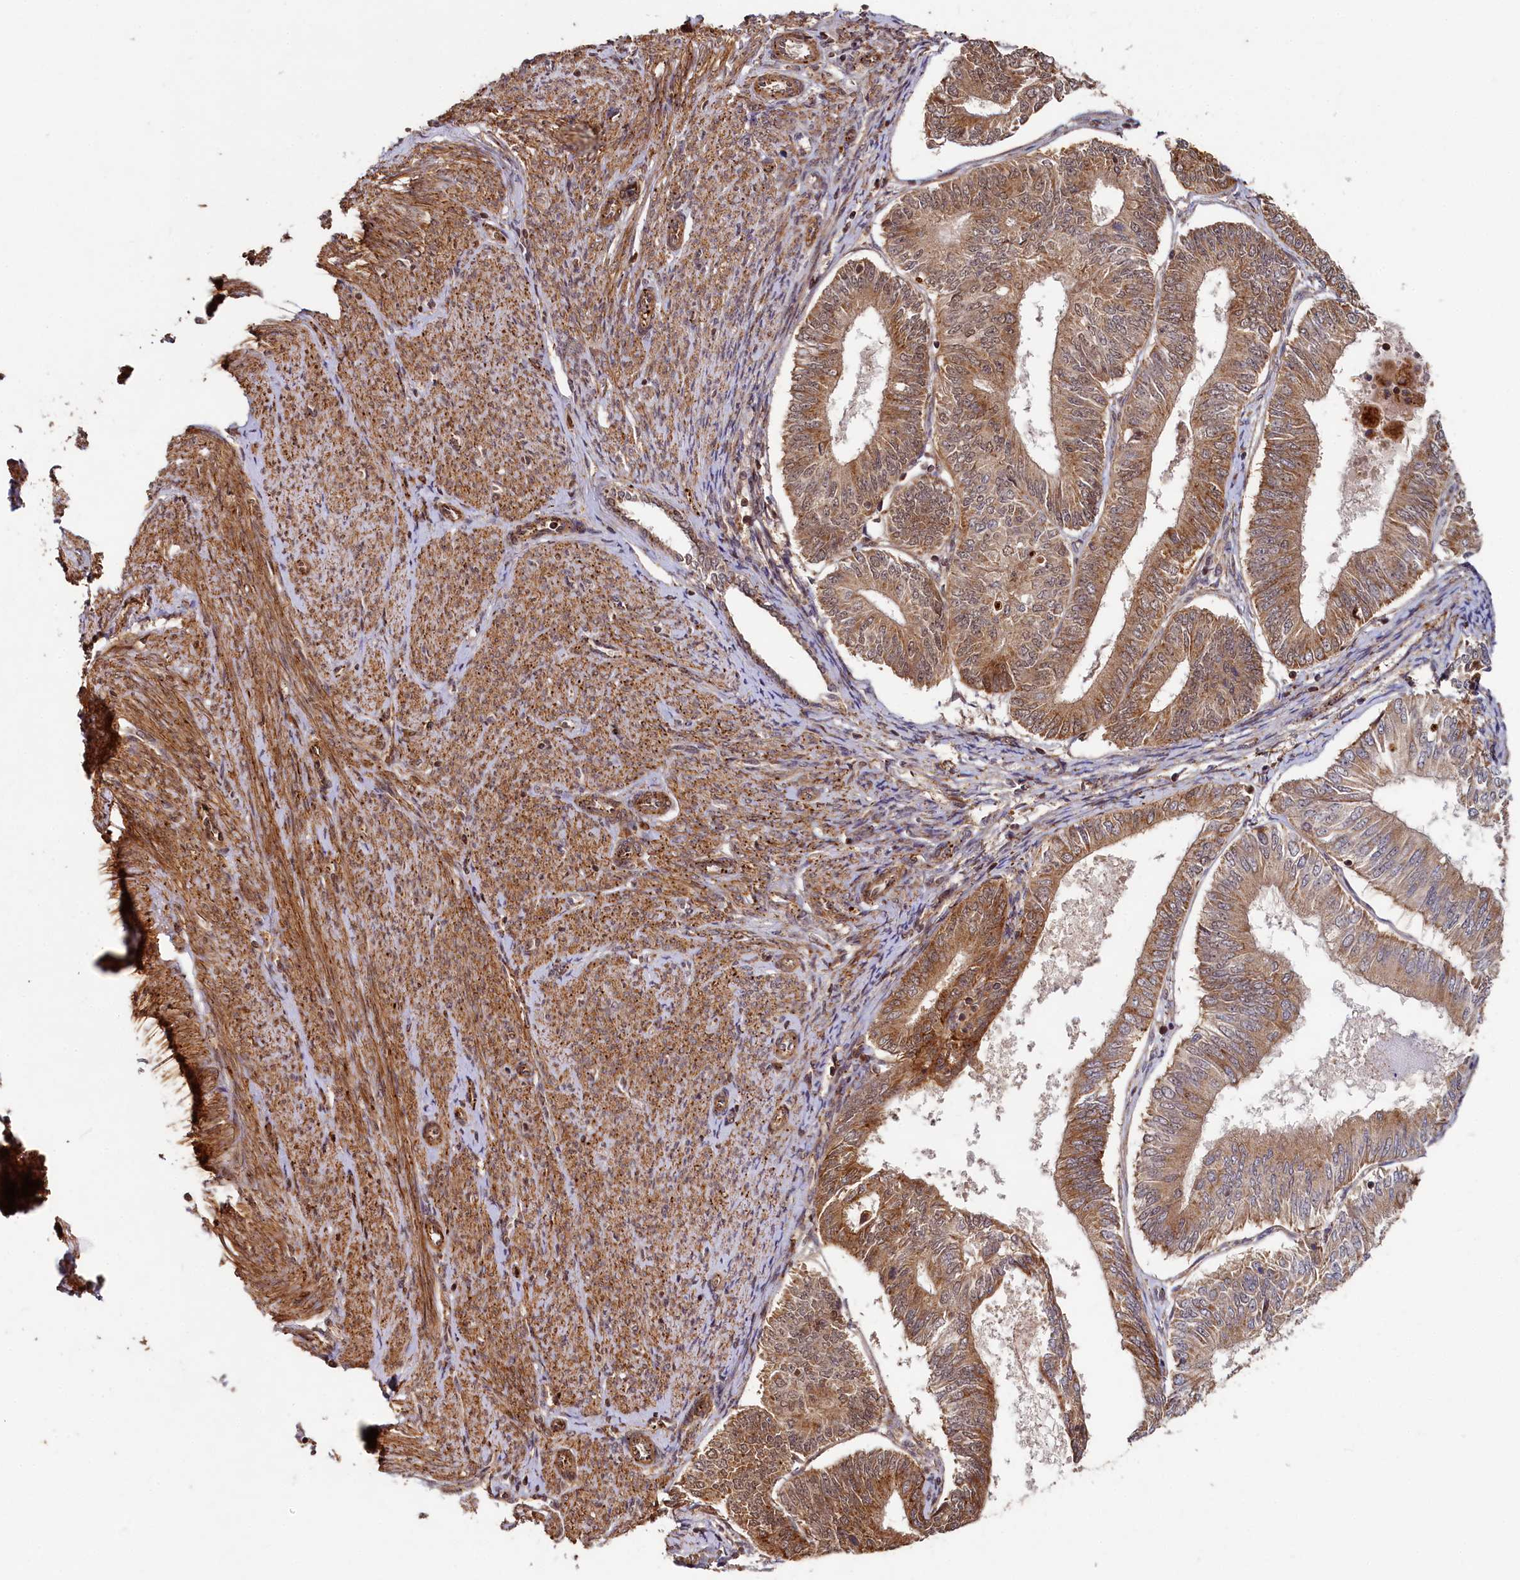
{"staining": {"intensity": "moderate", "quantity": ">75%", "location": "cytoplasmic/membranous"}, "tissue": "endometrial cancer", "cell_type": "Tumor cells", "image_type": "cancer", "snomed": [{"axis": "morphology", "description": "Adenocarcinoma, NOS"}, {"axis": "topography", "description": "Endometrium"}], "caption": "An immunohistochemistry photomicrograph of neoplastic tissue is shown. Protein staining in brown labels moderate cytoplasmic/membranous positivity in endometrial cancer (adenocarcinoma) within tumor cells. Nuclei are stained in blue.", "gene": "TRIM23", "patient": {"sex": "female", "age": 58}}